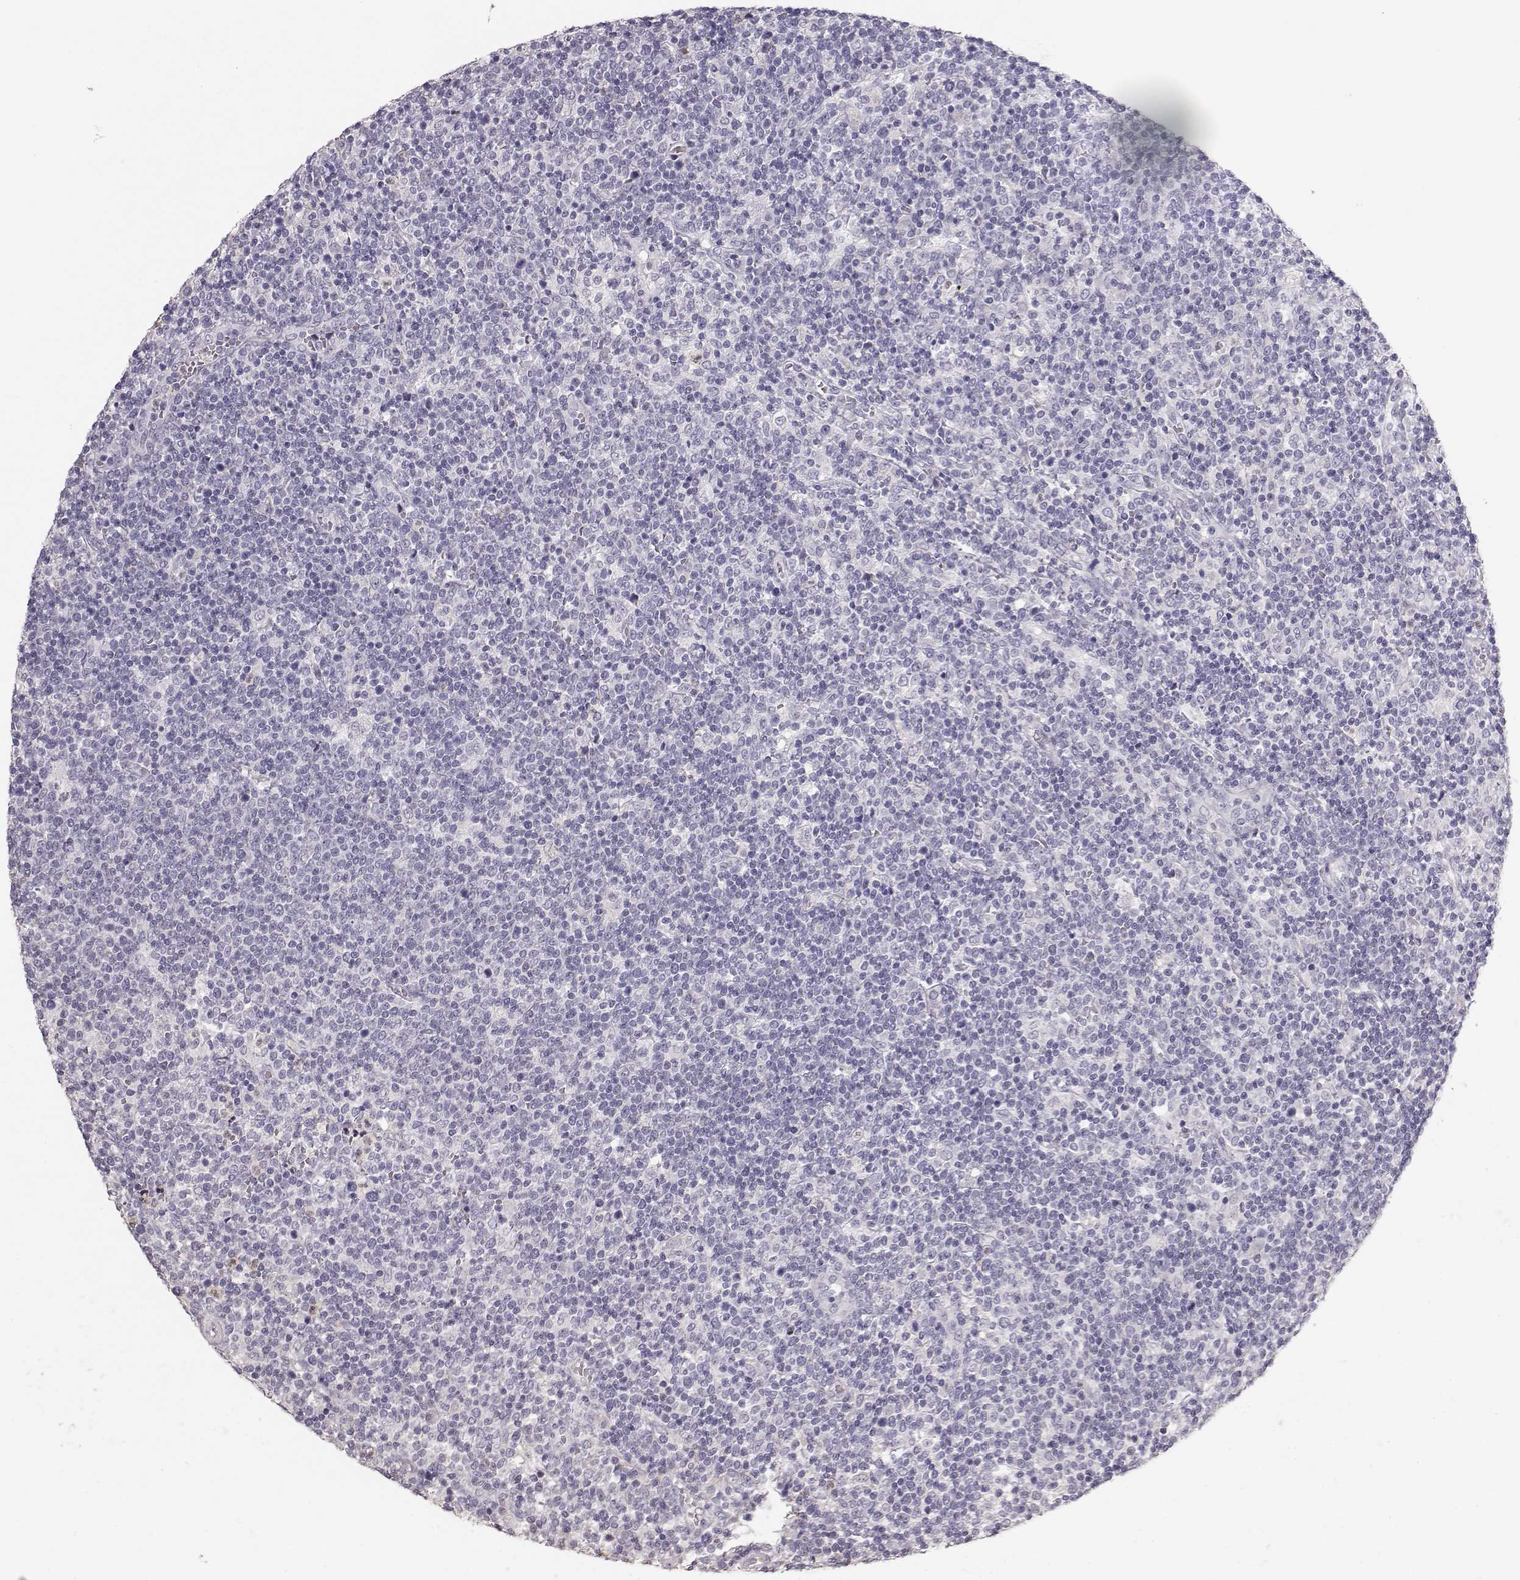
{"staining": {"intensity": "negative", "quantity": "none", "location": "none"}, "tissue": "lymphoma", "cell_type": "Tumor cells", "image_type": "cancer", "snomed": [{"axis": "morphology", "description": "Malignant lymphoma, non-Hodgkin's type, High grade"}, {"axis": "topography", "description": "Lymph node"}], "caption": "Human lymphoma stained for a protein using immunohistochemistry exhibits no staining in tumor cells.", "gene": "POU1F1", "patient": {"sex": "male", "age": 61}}